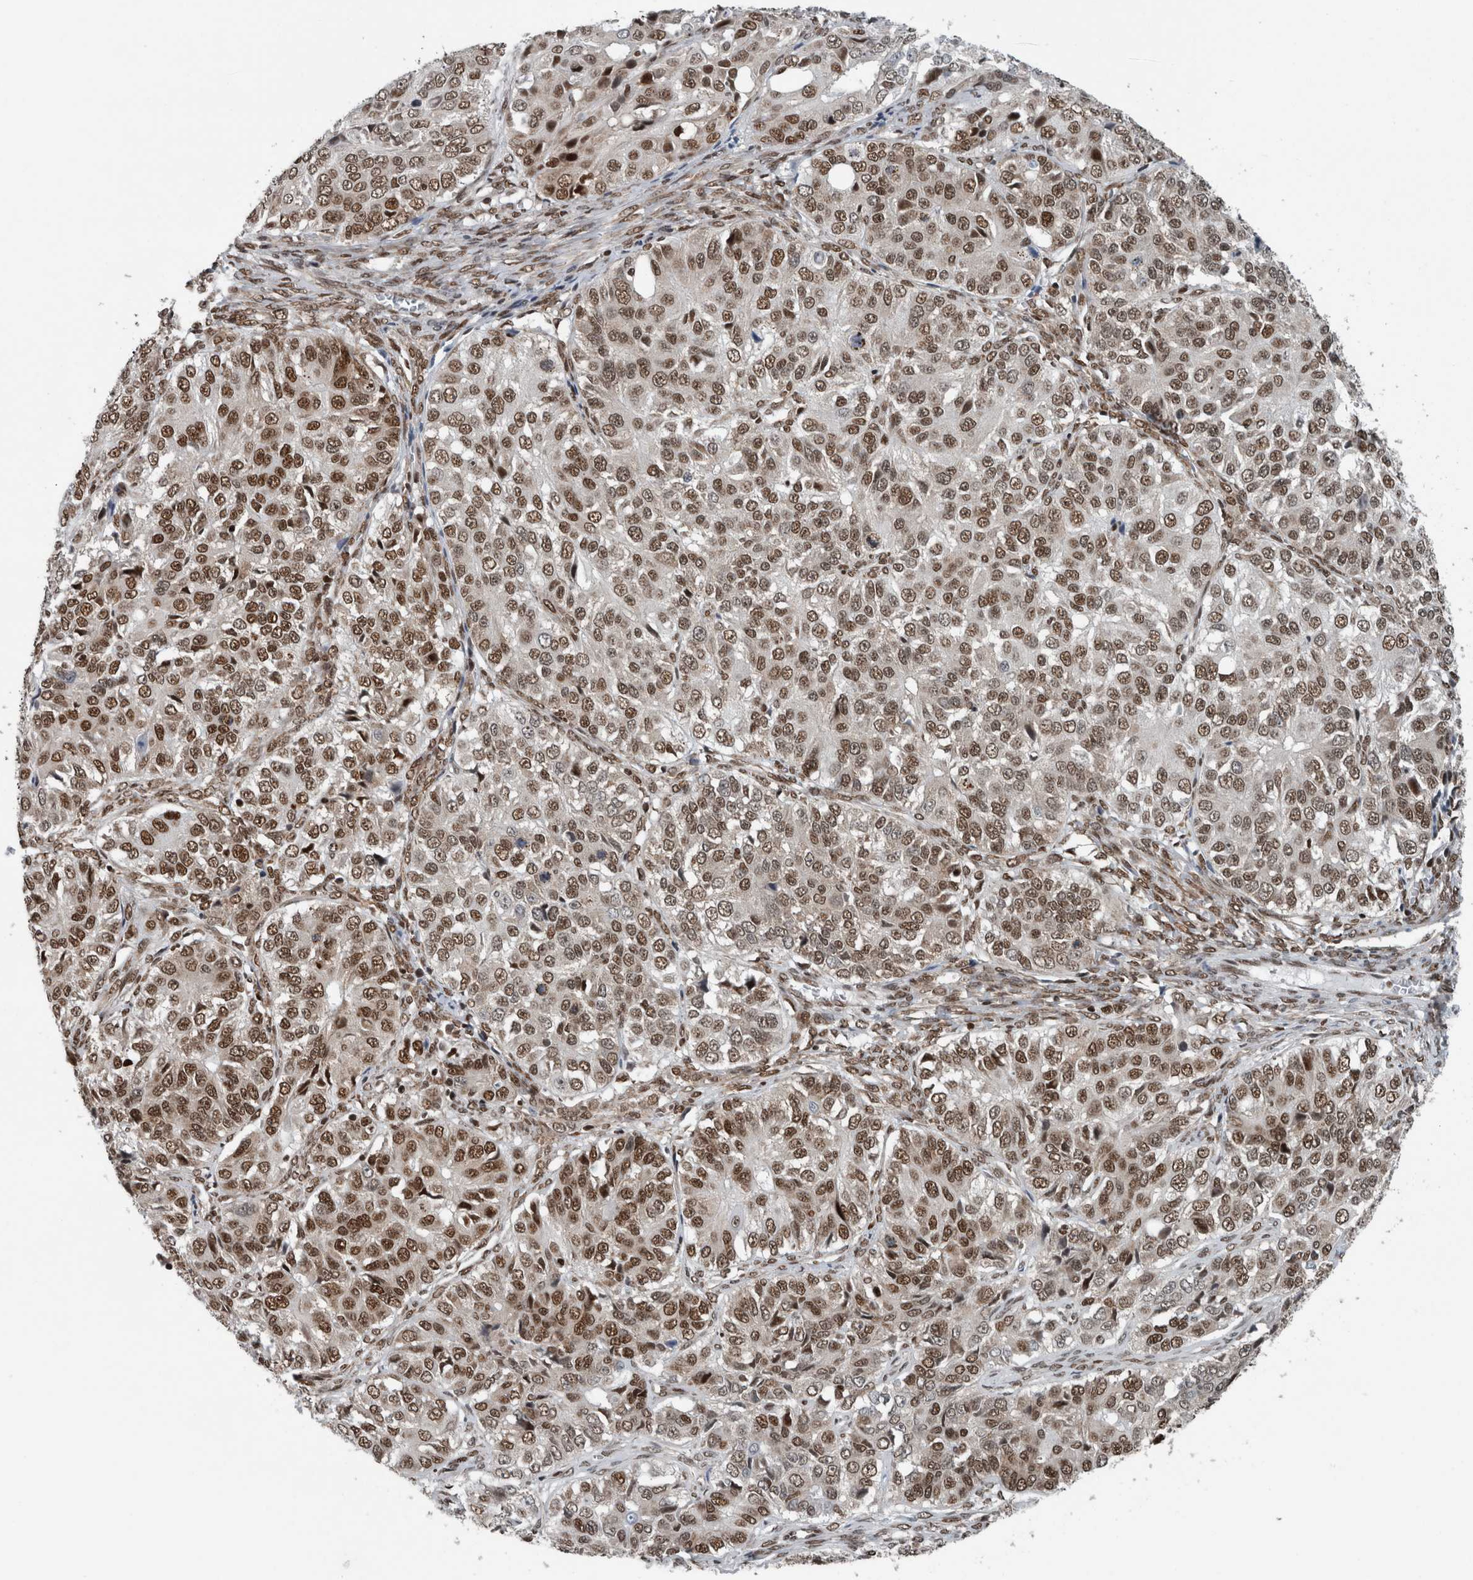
{"staining": {"intensity": "moderate", "quantity": ">75%", "location": "nuclear"}, "tissue": "ovarian cancer", "cell_type": "Tumor cells", "image_type": "cancer", "snomed": [{"axis": "morphology", "description": "Carcinoma, endometroid"}, {"axis": "topography", "description": "Ovary"}], "caption": "Brown immunohistochemical staining in human ovarian cancer displays moderate nuclear positivity in about >75% of tumor cells.", "gene": "DNMT3A", "patient": {"sex": "female", "age": 51}}